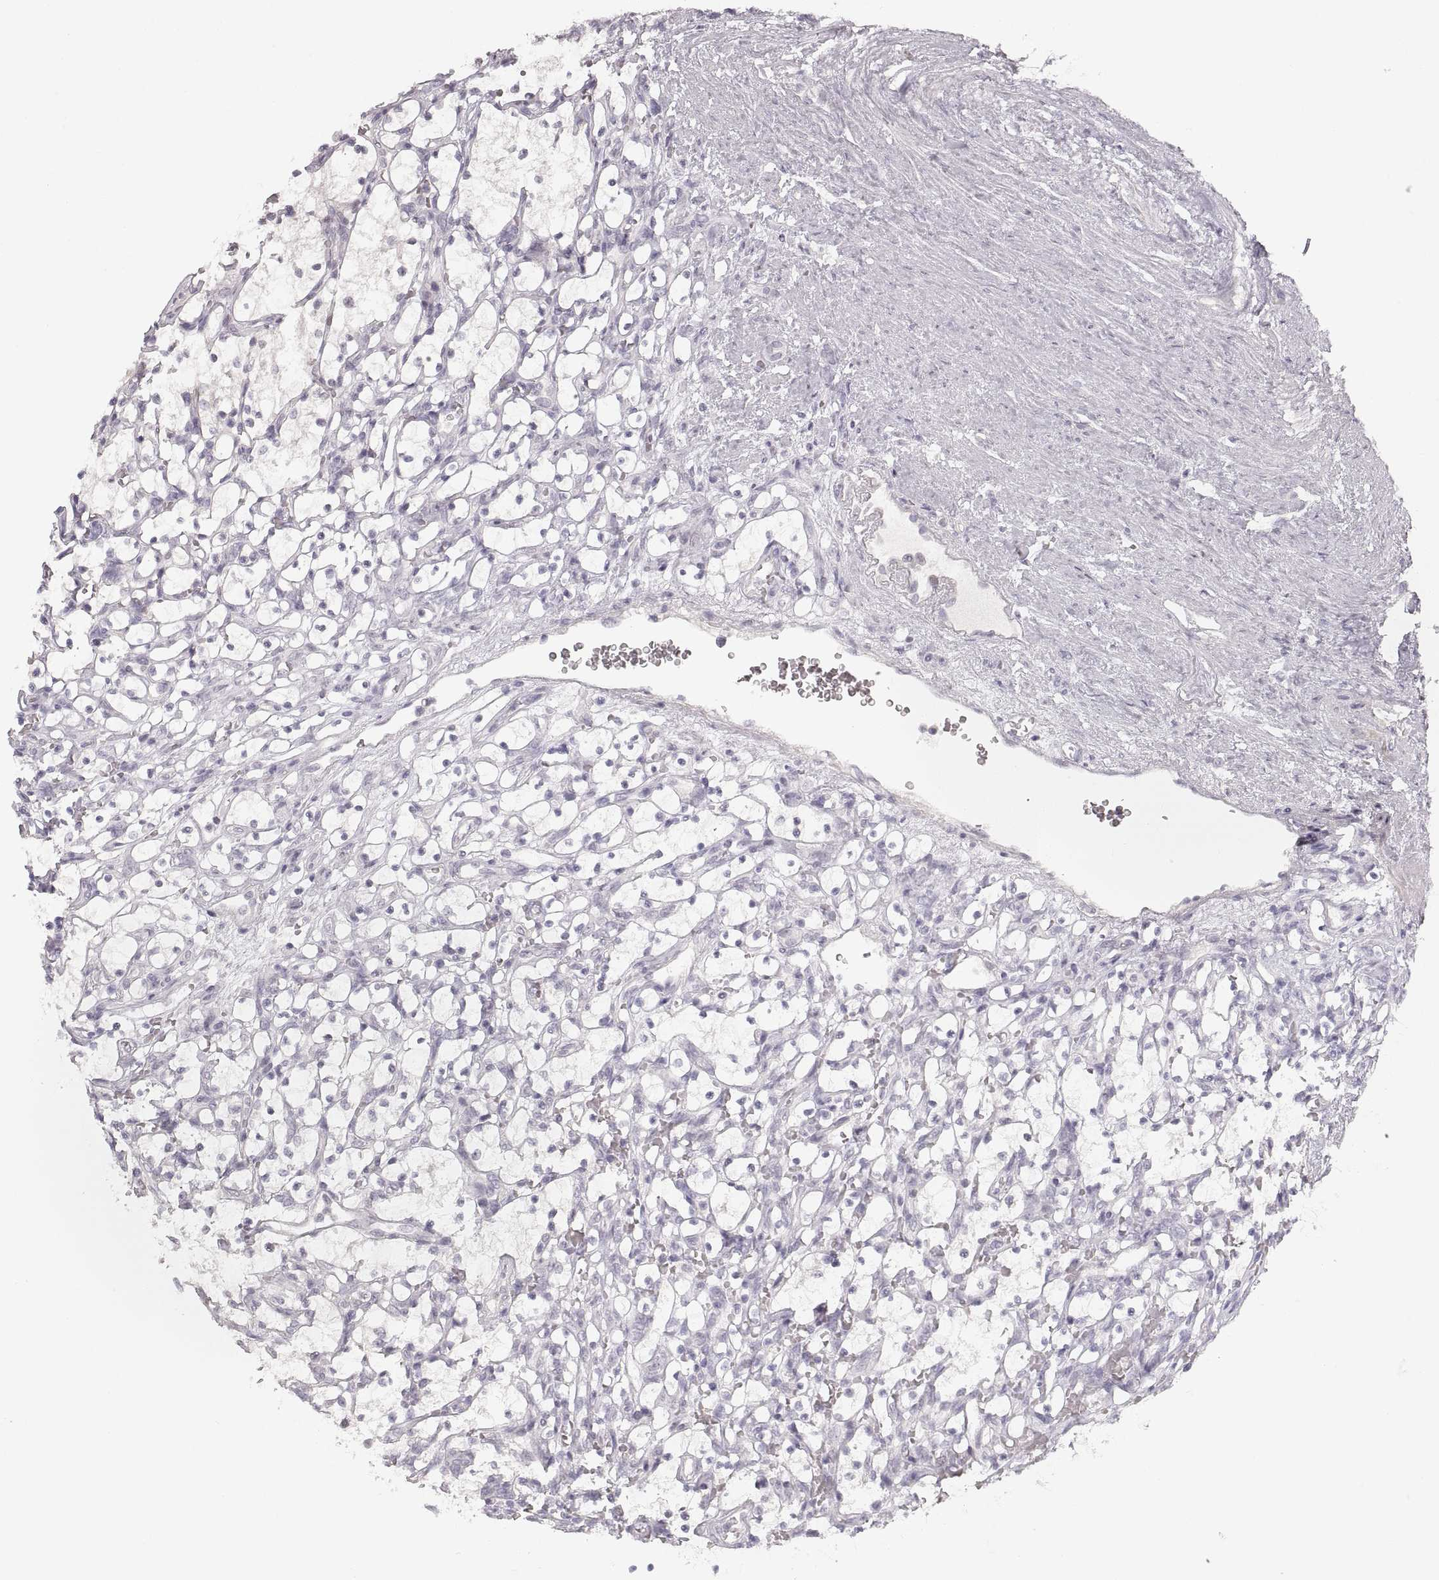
{"staining": {"intensity": "negative", "quantity": "none", "location": "none"}, "tissue": "renal cancer", "cell_type": "Tumor cells", "image_type": "cancer", "snomed": [{"axis": "morphology", "description": "Adenocarcinoma, NOS"}, {"axis": "topography", "description": "Kidney"}], "caption": "Tumor cells show no significant protein expression in renal adenocarcinoma.", "gene": "PCSK2", "patient": {"sex": "female", "age": 69}}